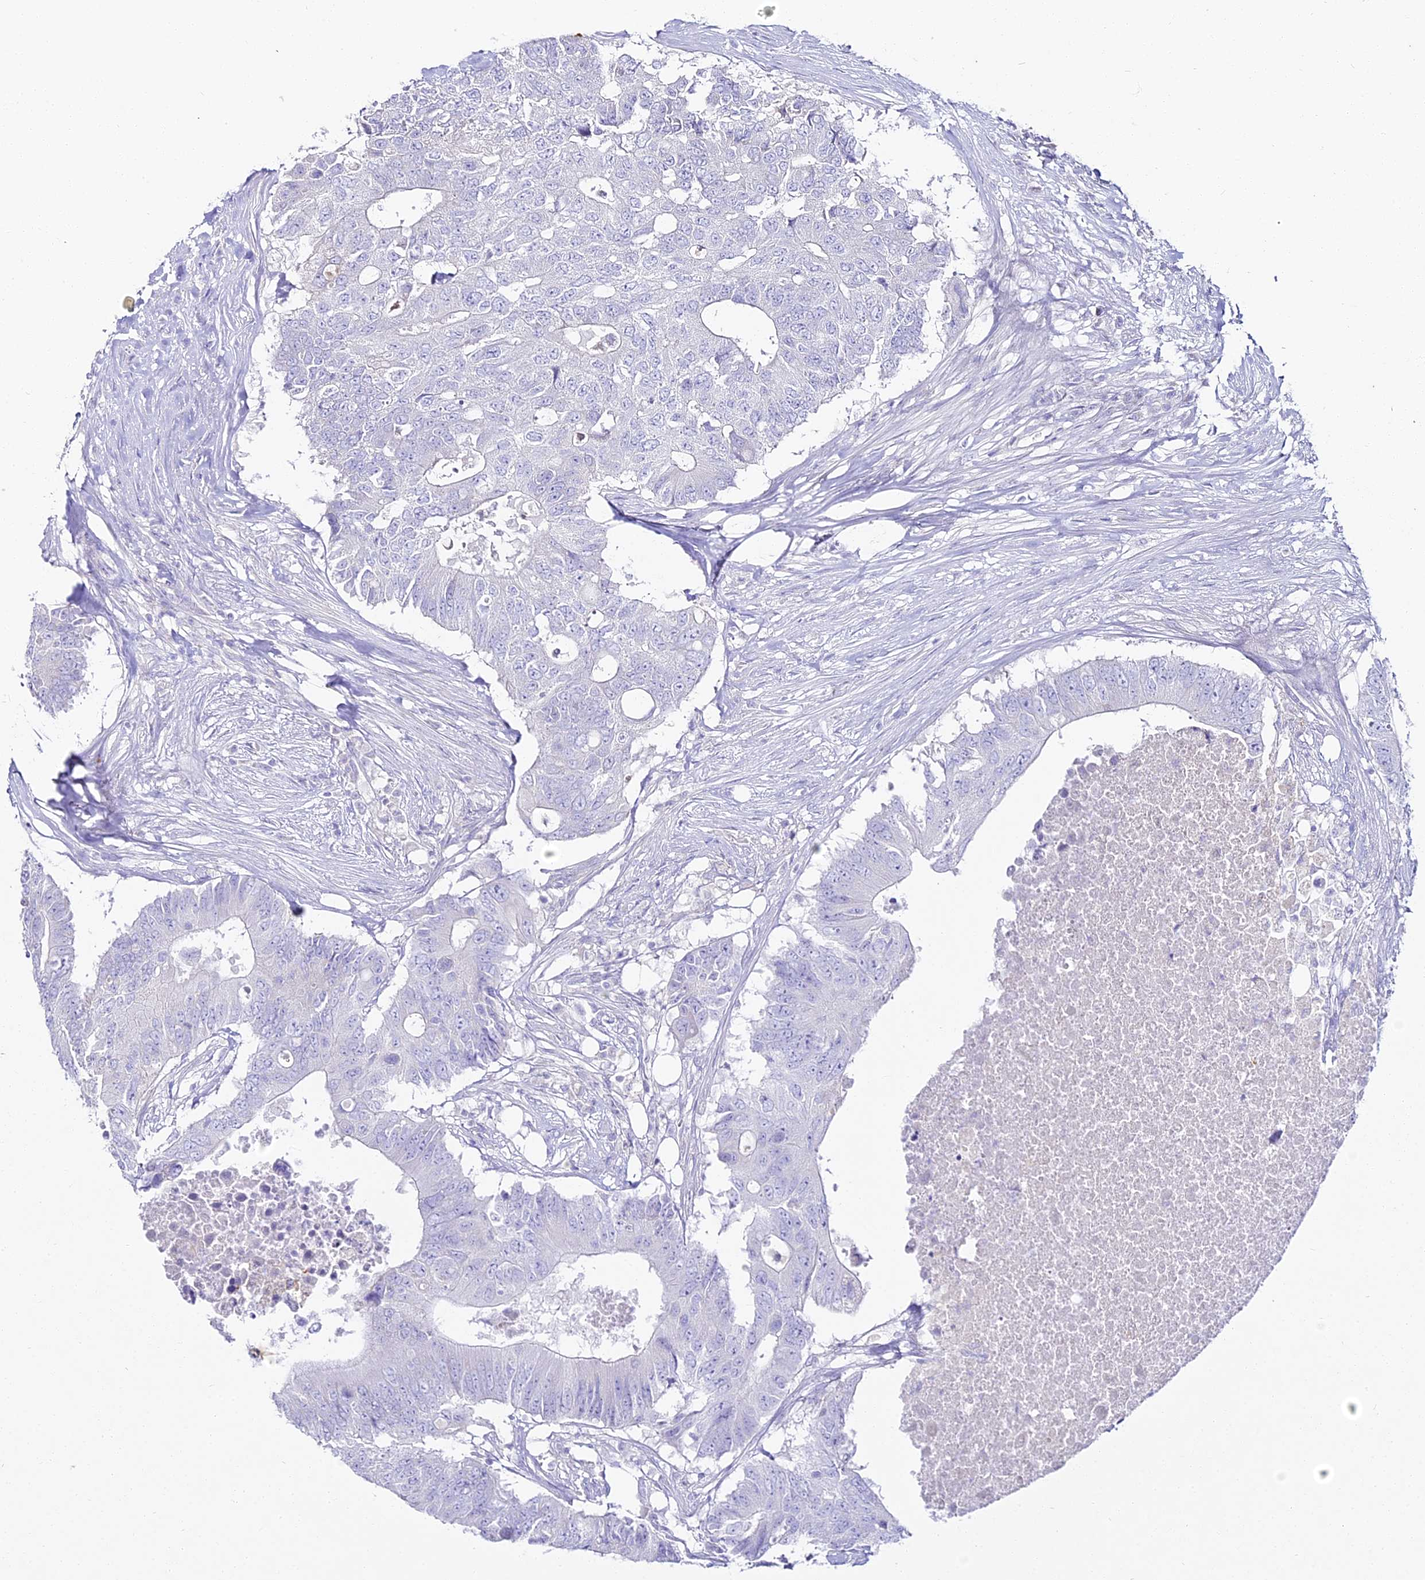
{"staining": {"intensity": "negative", "quantity": "none", "location": "none"}, "tissue": "colorectal cancer", "cell_type": "Tumor cells", "image_type": "cancer", "snomed": [{"axis": "morphology", "description": "Adenocarcinoma, NOS"}, {"axis": "topography", "description": "Colon"}], "caption": "An immunohistochemistry histopathology image of colorectal cancer is shown. There is no staining in tumor cells of colorectal cancer.", "gene": "ALPG", "patient": {"sex": "male", "age": 71}}